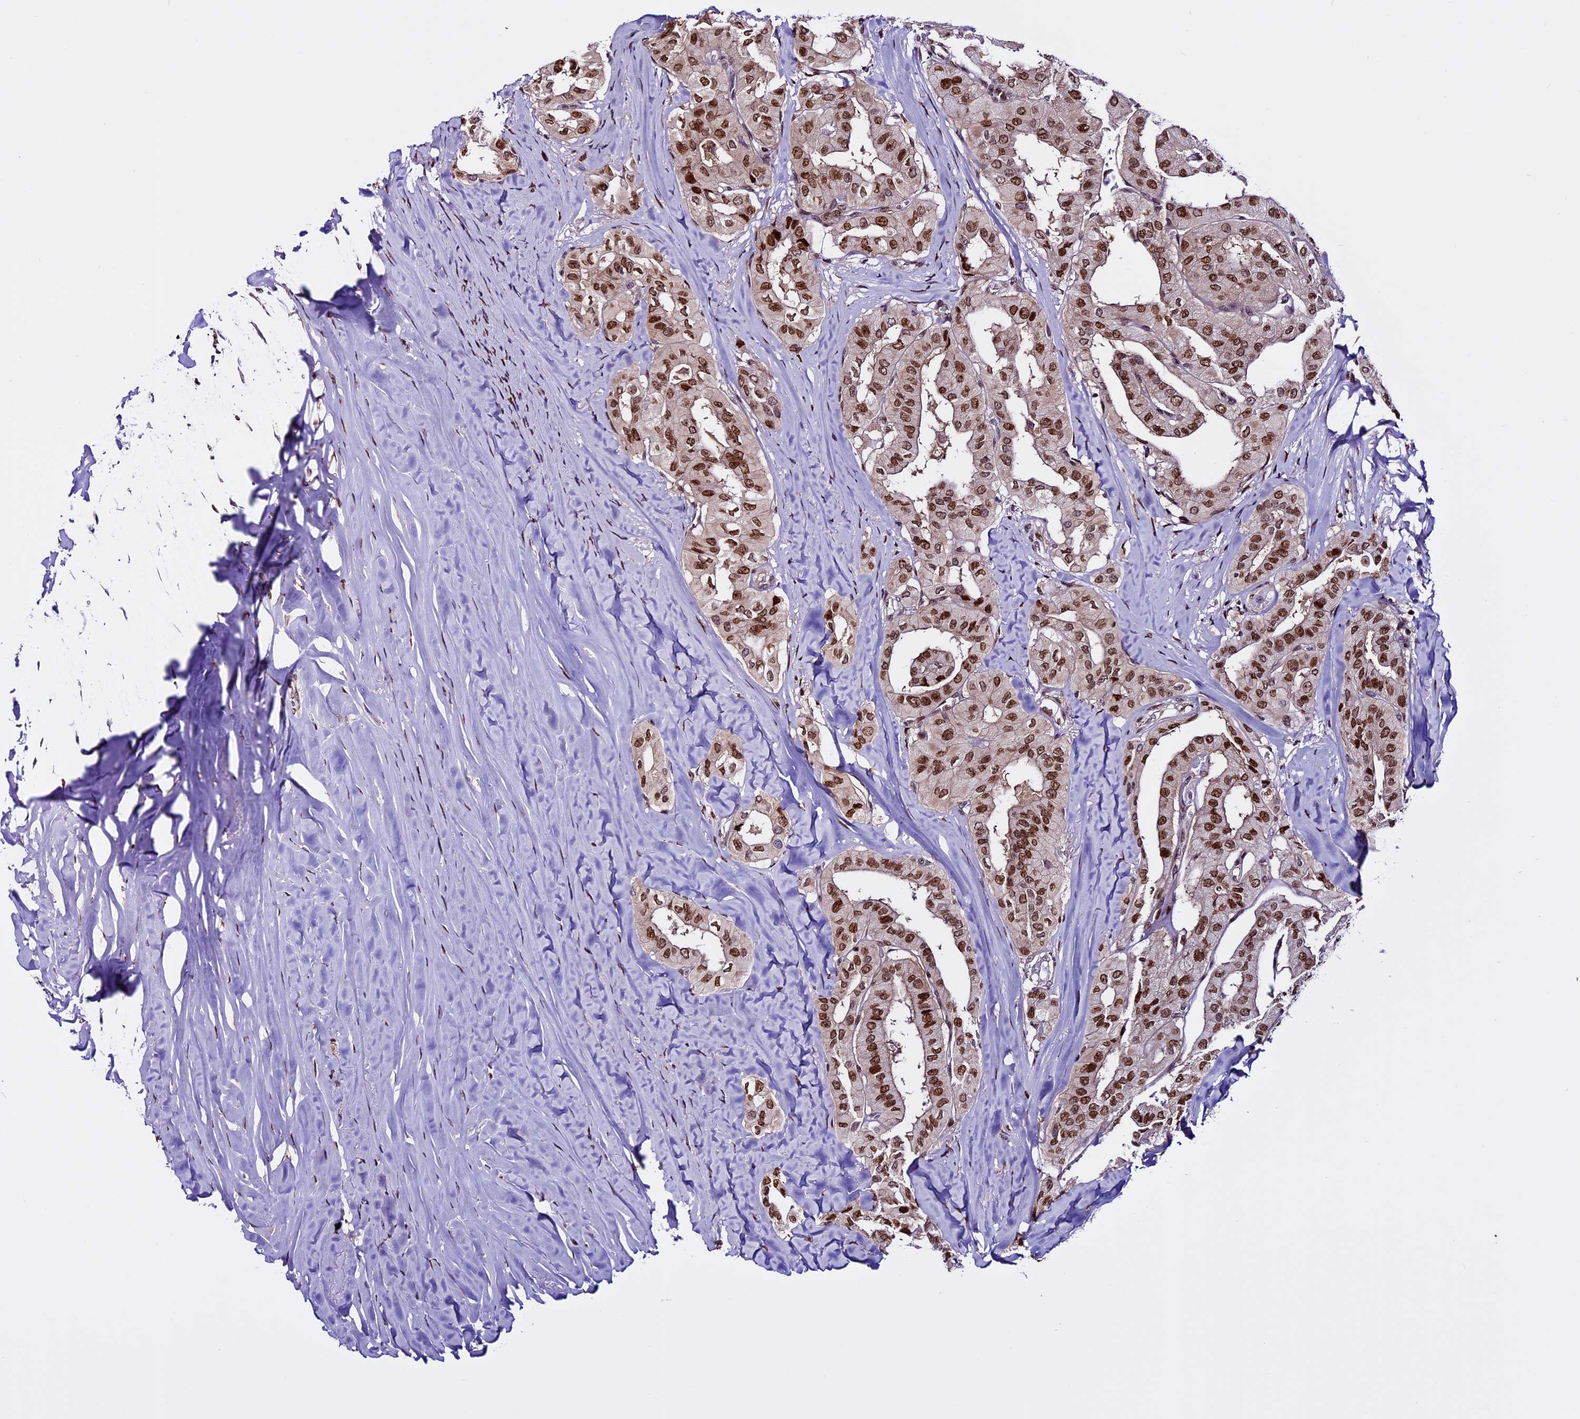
{"staining": {"intensity": "moderate", "quantity": ">75%", "location": "nuclear"}, "tissue": "thyroid cancer", "cell_type": "Tumor cells", "image_type": "cancer", "snomed": [{"axis": "morphology", "description": "Papillary adenocarcinoma, NOS"}, {"axis": "topography", "description": "Thyroid gland"}], "caption": "Immunohistochemical staining of thyroid cancer exhibits medium levels of moderate nuclear positivity in approximately >75% of tumor cells.", "gene": "RINL", "patient": {"sex": "female", "age": 59}}